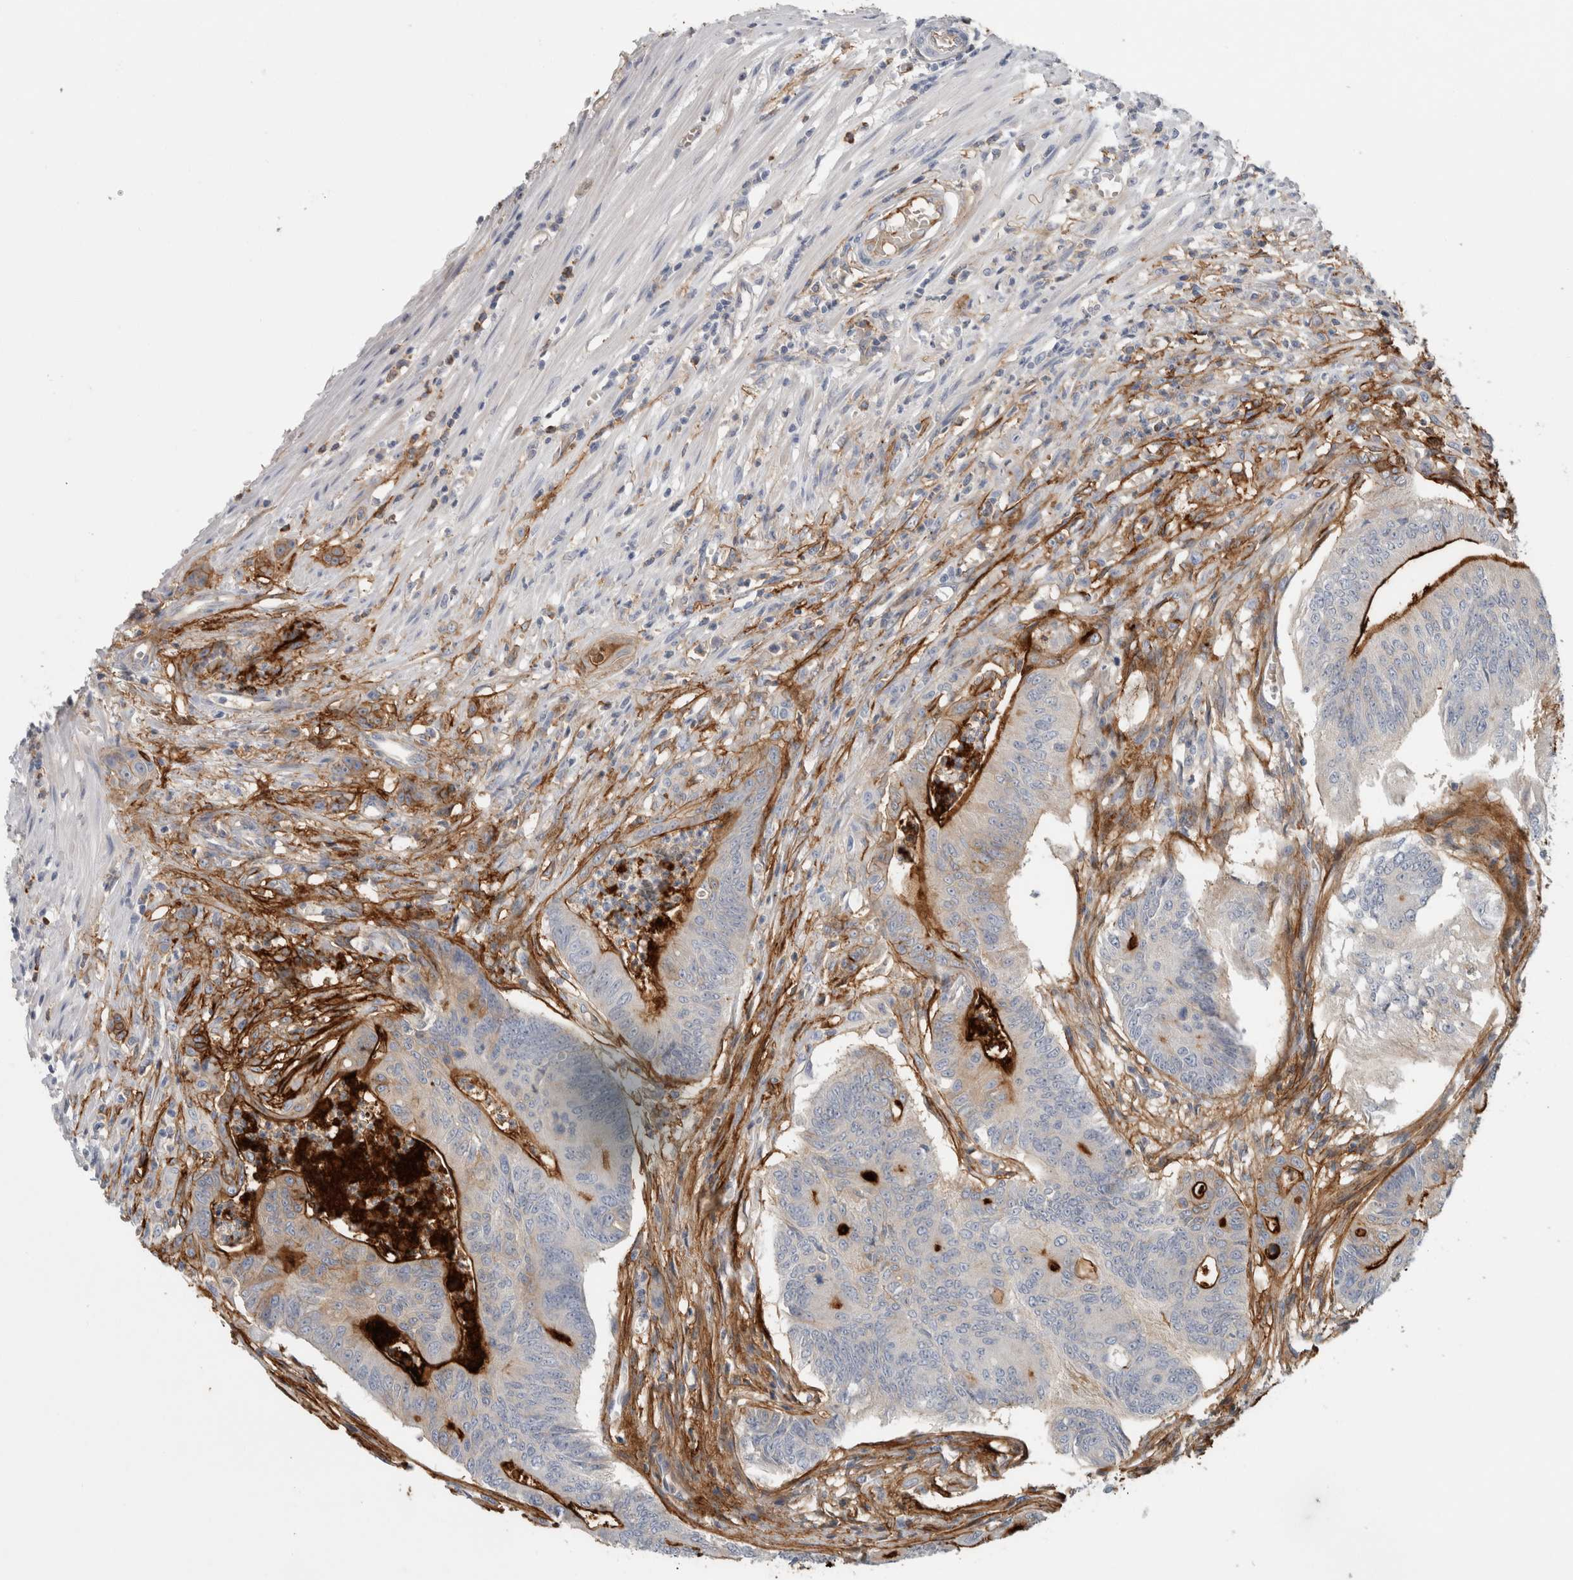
{"staining": {"intensity": "strong", "quantity": "25%-75%", "location": "cytoplasmic/membranous"}, "tissue": "colorectal cancer", "cell_type": "Tumor cells", "image_type": "cancer", "snomed": [{"axis": "morphology", "description": "Adenoma, NOS"}, {"axis": "morphology", "description": "Adenocarcinoma, NOS"}, {"axis": "topography", "description": "Colon"}], "caption": "Adenocarcinoma (colorectal) stained with a protein marker demonstrates strong staining in tumor cells.", "gene": "CD55", "patient": {"sex": "male", "age": 79}}